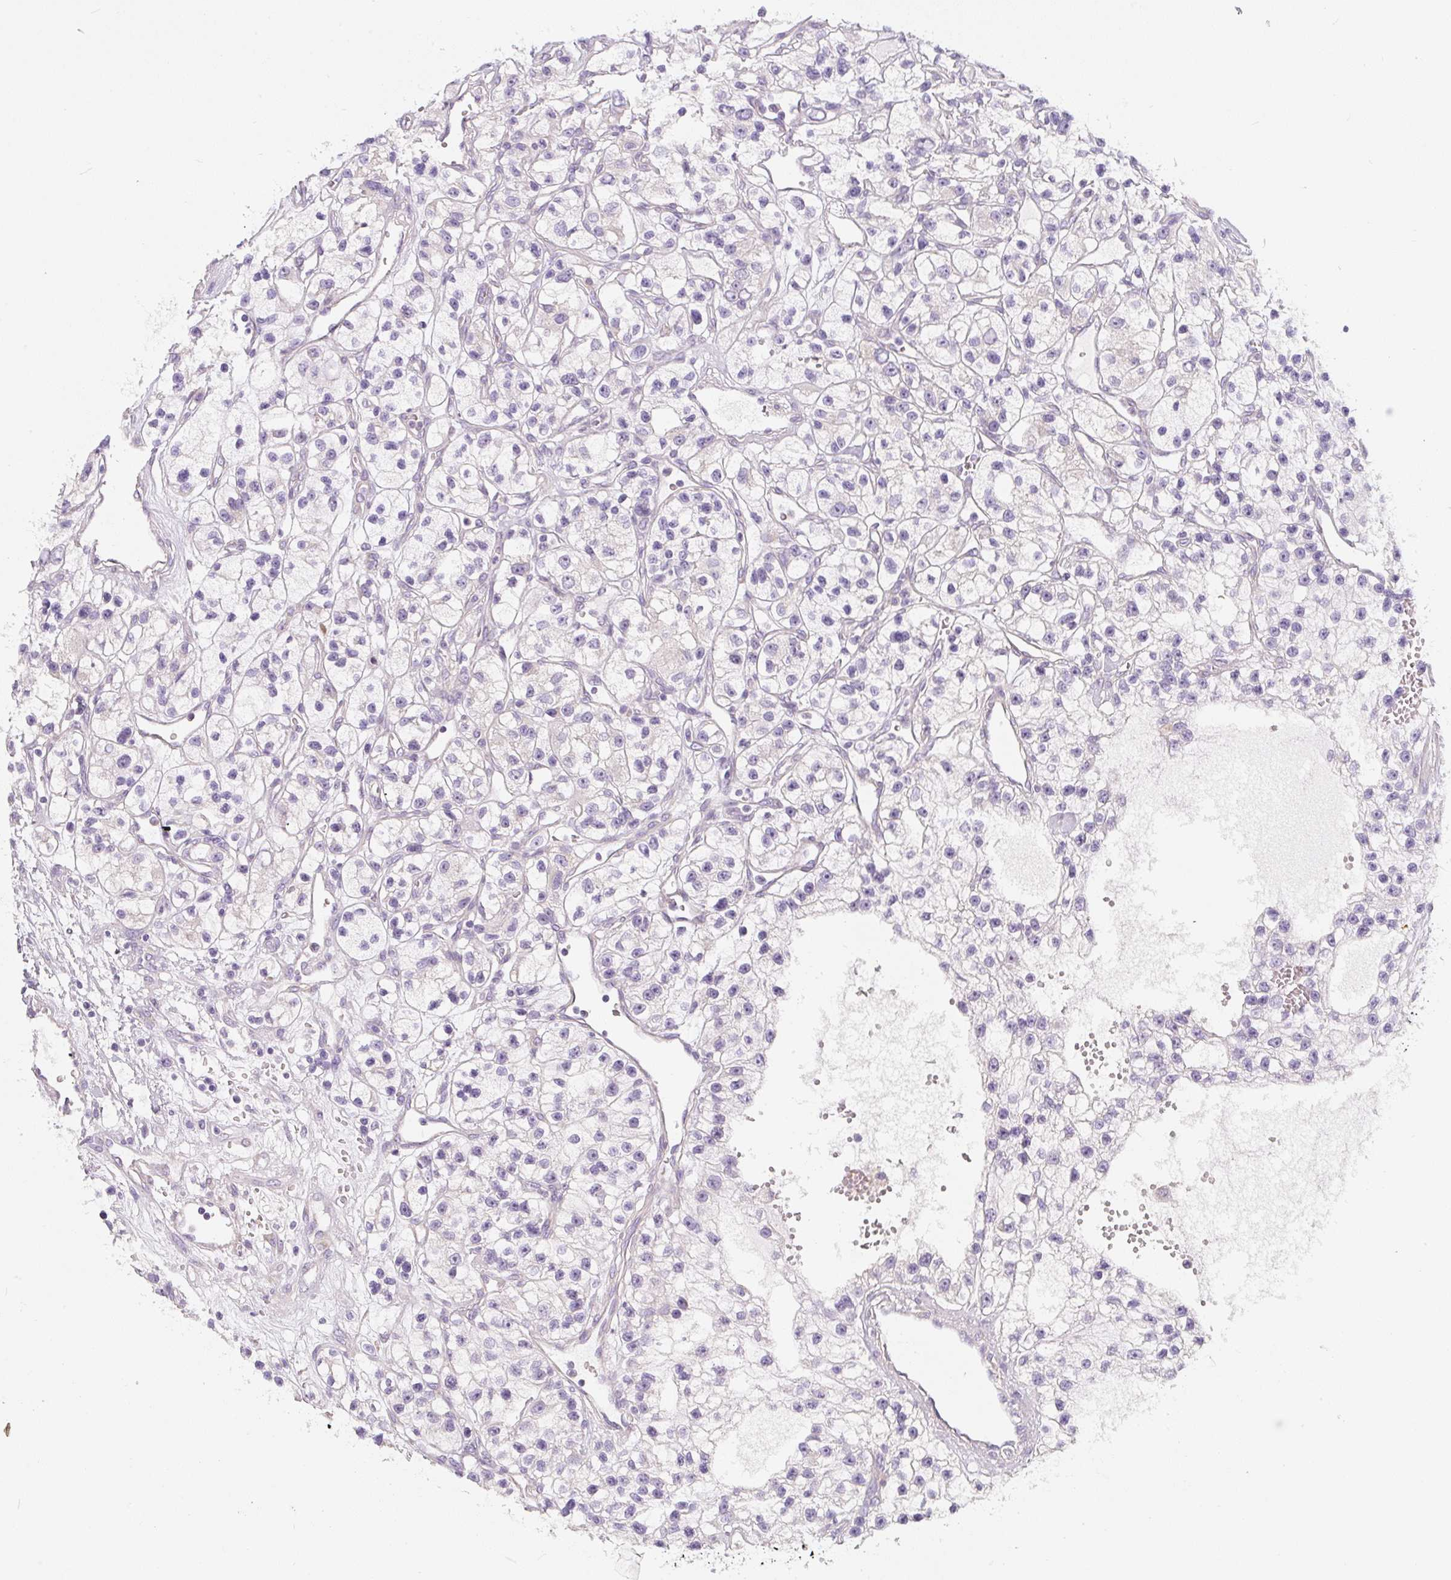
{"staining": {"intensity": "negative", "quantity": "none", "location": "none"}, "tissue": "renal cancer", "cell_type": "Tumor cells", "image_type": "cancer", "snomed": [{"axis": "morphology", "description": "Adenocarcinoma, NOS"}, {"axis": "topography", "description": "Kidney"}], "caption": "A histopathology image of human renal adenocarcinoma is negative for staining in tumor cells. (Stains: DAB (3,3'-diaminobenzidine) immunohistochemistry with hematoxylin counter stain, Microscopy: brightfield microscopy at high magnification).", "gene": "PWWP3B", "patient": {"sex": "female", "age": 57}}